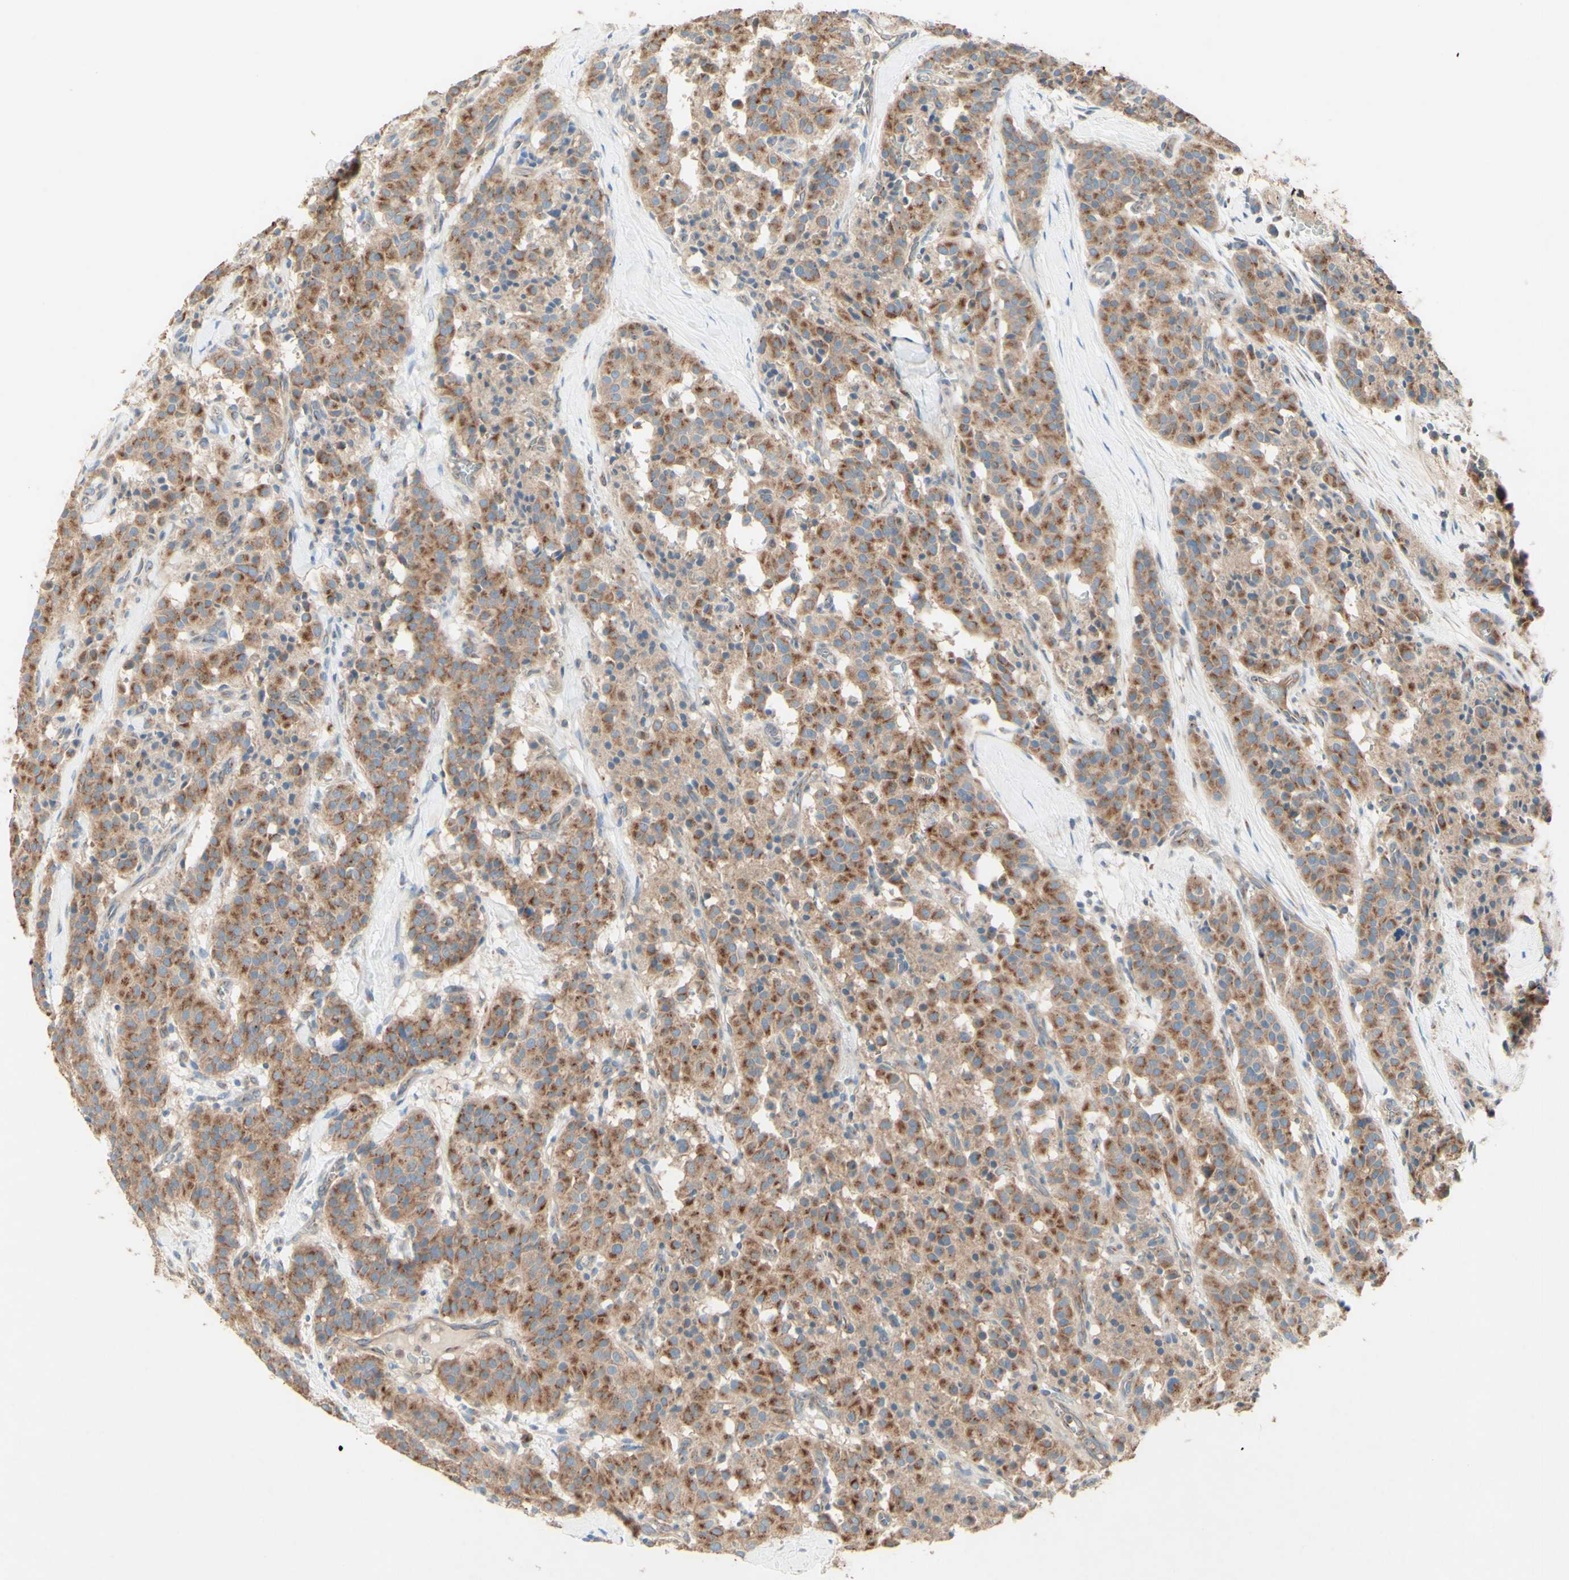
{"staining": {"intensity": "moderate", "quantity": ">75%", "location": "cytoplasmic/membranous"}, "tissue": "carcinoid", "cell_type": "Tumor cells", "image_type": "cancer", "snomed": [{"axis": "morphology", "description": "Carcinoid, malignant, NOS"}, {"axis": "topography", "description": "Lung"}], "caption": "DAB immunohistochemical staining of carcinoid demonstrates moderate cytoplasmic/membranous protein staining in about >75% of tumor cells.", "gene": "MTM1", "patient": {"sex": "male", "age": 30}}